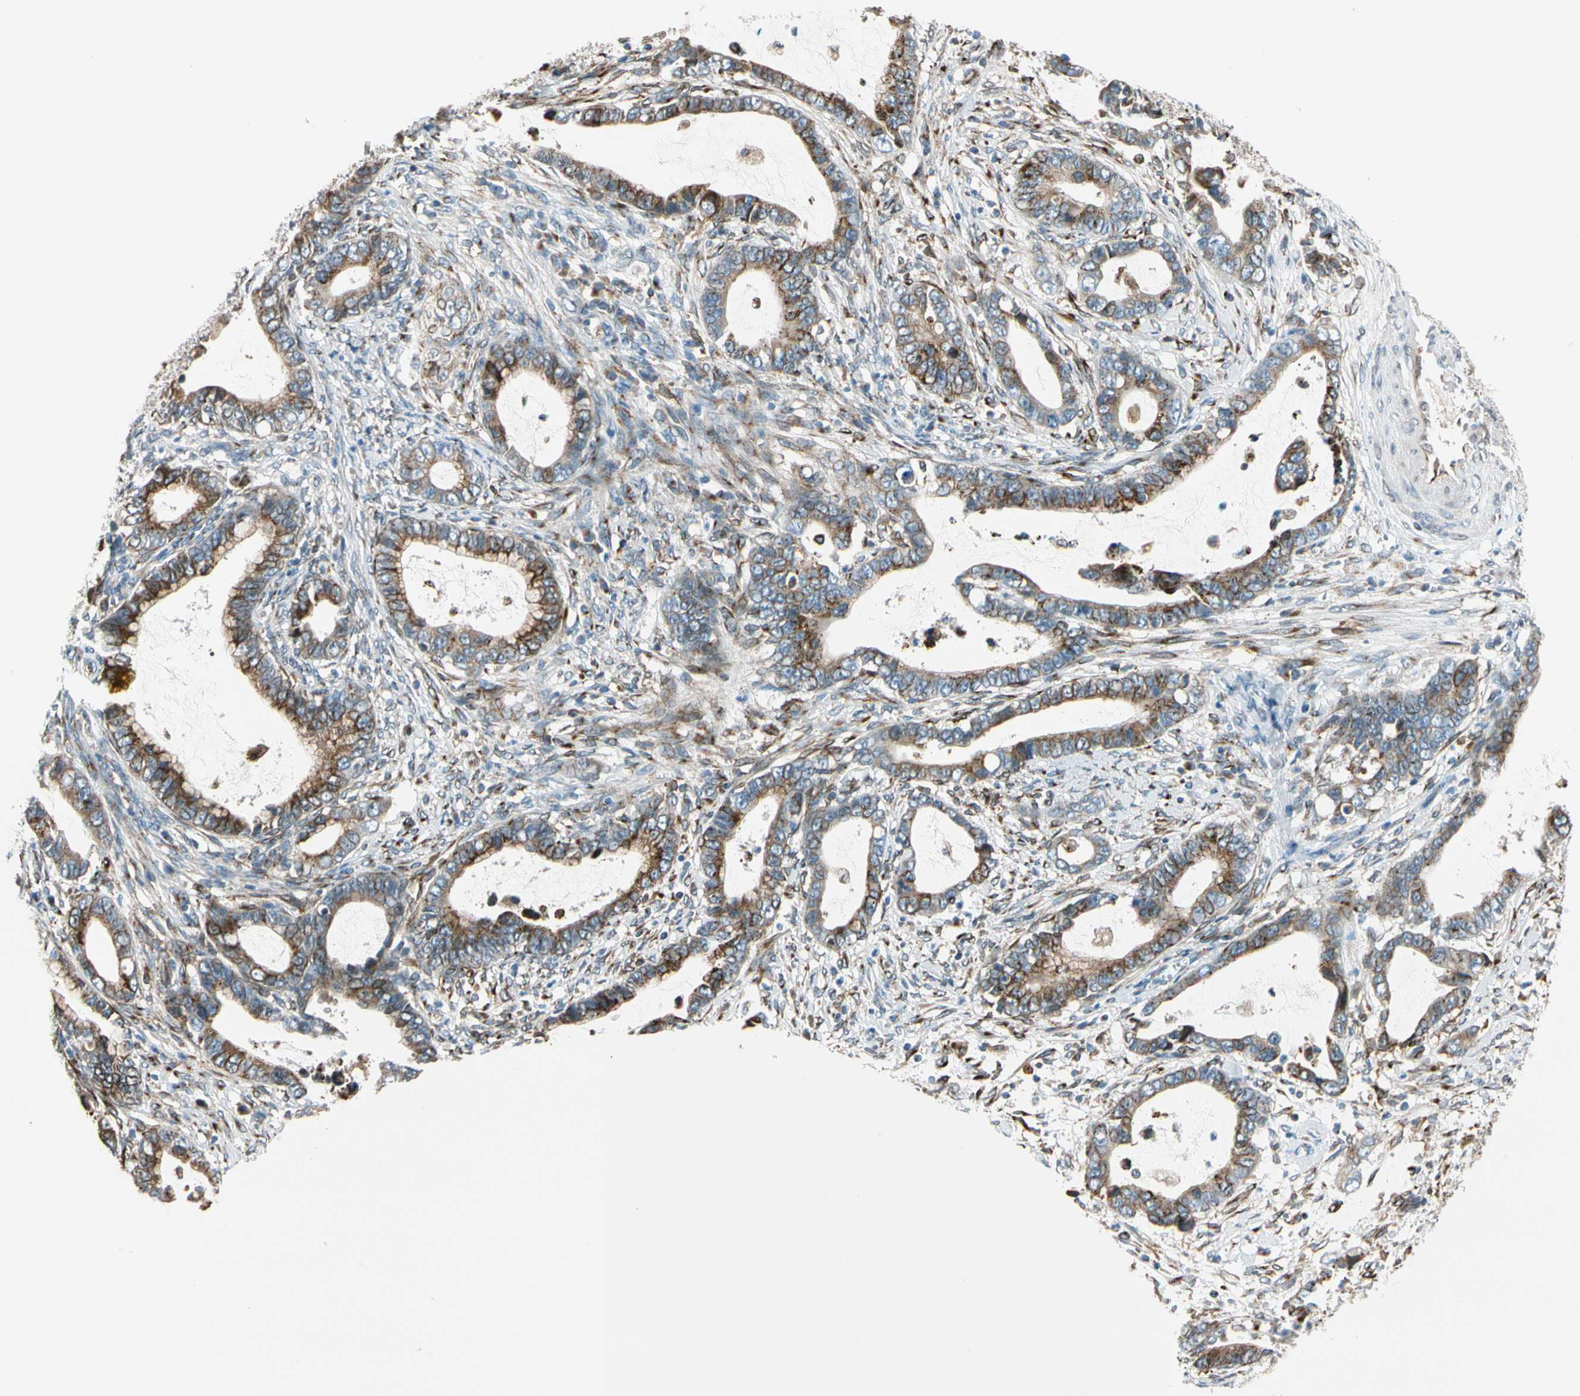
{"staining": {"intensity": "strong", "quantity": ">75%", "location": "cytoplasmic/membranous"}, "tissue": "cervical cancer", "cell_type": "Tumor cells", "image_type": "cancer", "snomed": [{"axis": "morphology", "description": "Adenocarcinoma, NOS"}, {"axis": "topography", "description": "Cervix"}], "caption": "Immunohistochemistry (IHC) image of human adenocarcinoma (cervical) stained for a protein (brown), which shows high levels of strong cytoplasmic/membranous staining in approximately >75% of tumor cells.", "gene": "NUCB1", "patient": {"sex": "female", "age": 44}}